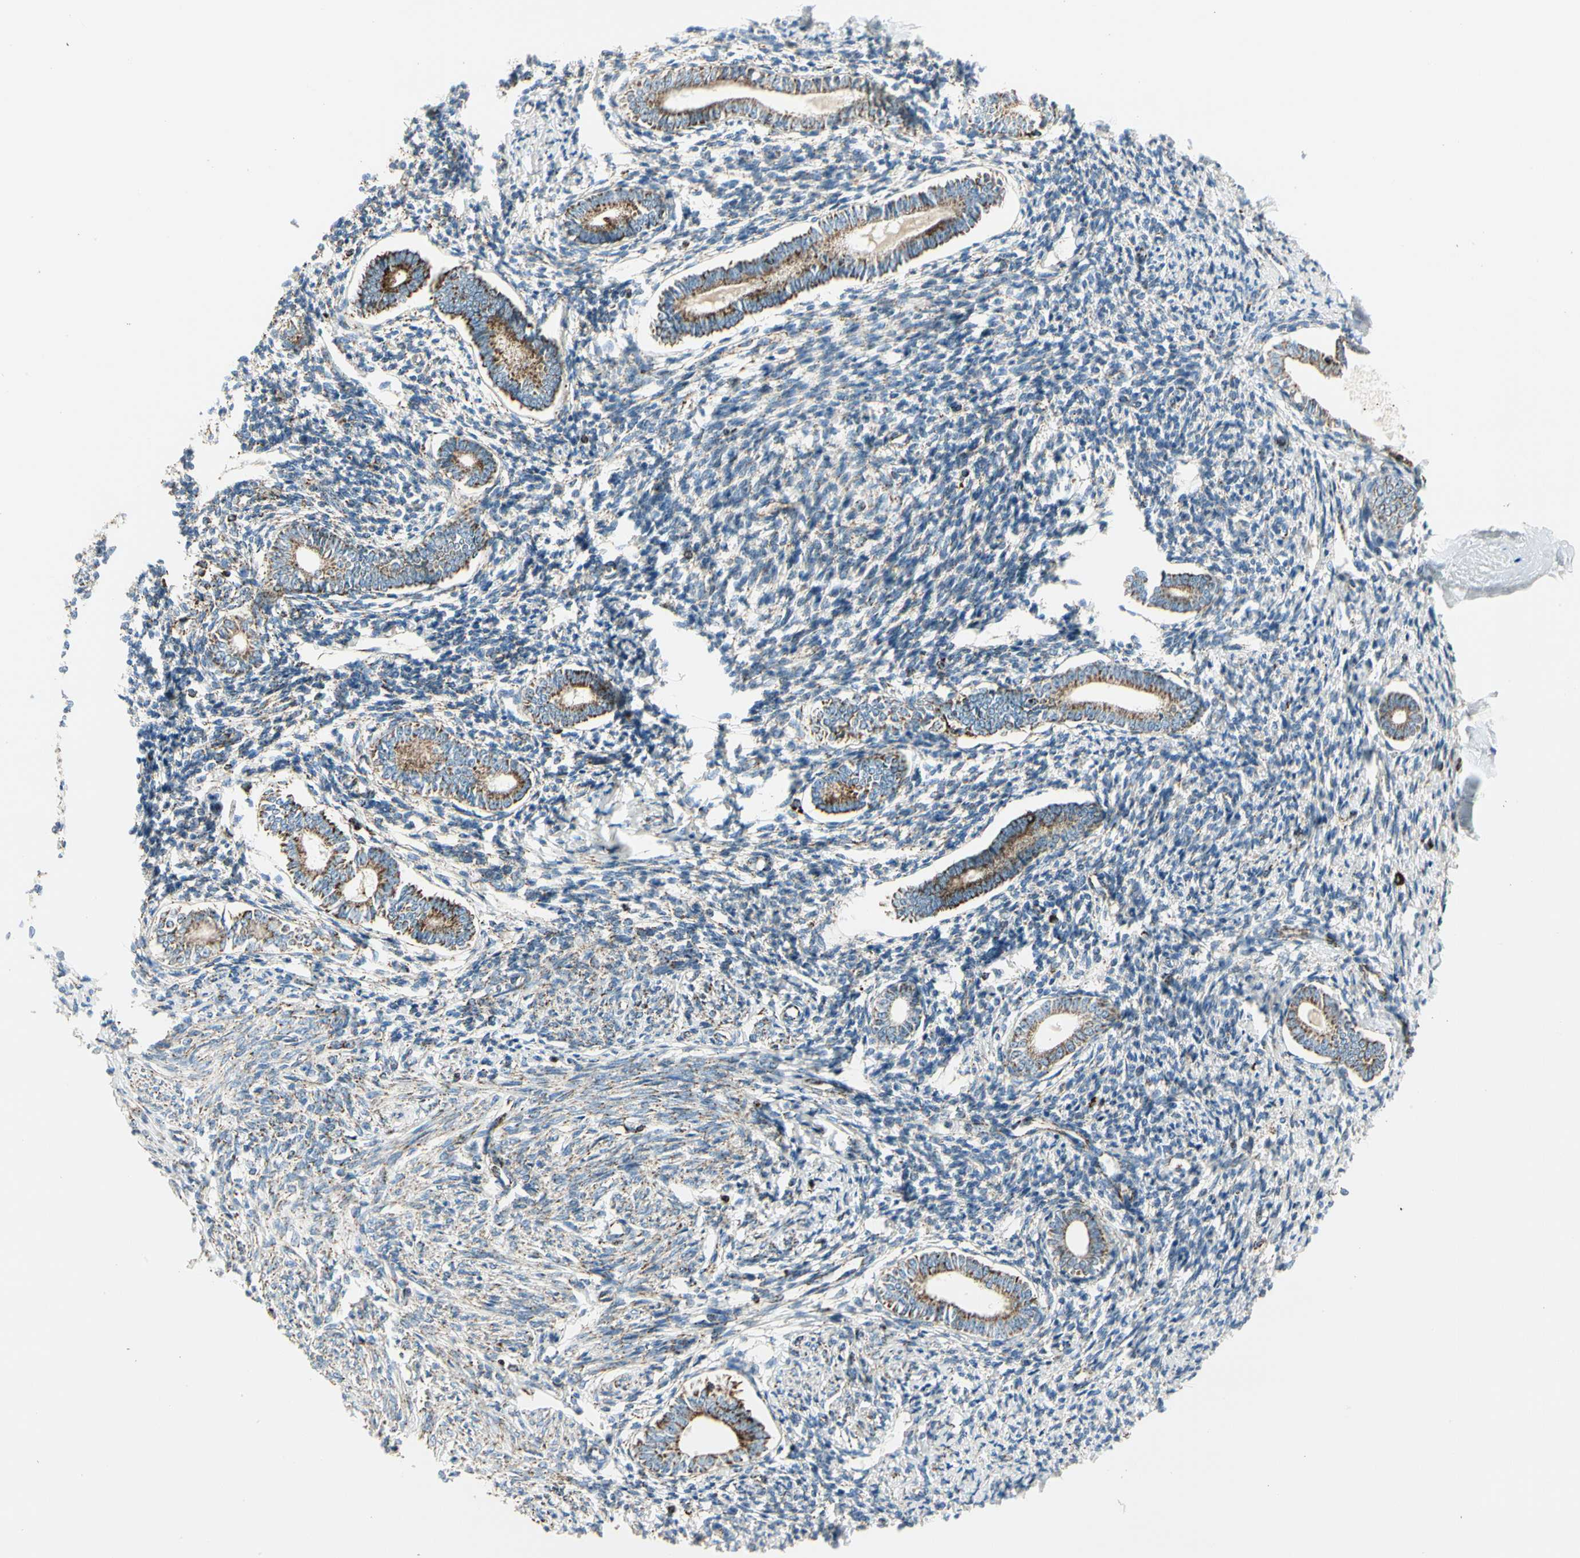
{"staining": {"intensity": "weak", "quantity": "25%-75%", "location": "cytoplasmic/membranous"}, "tissue": "endometrium", "cell_type": "Cells in endometrial stroma", "image_type": "normal", "snomed": [{"axis": "morphology", "description": "Normal tissue, NOS"}, {"axis": "topography", "description": "Endometrium"}], "caption": "This image demonstrates unremarkable endometrium stained with IHC to label a protein in brown. The cytoplasmic/membranous of cells in endometrial stroma show weak positivity for the protein. Nuclei are counter-stained blue.", "gene": "ME2", "patient": {"sex": "female", "age": 71}}